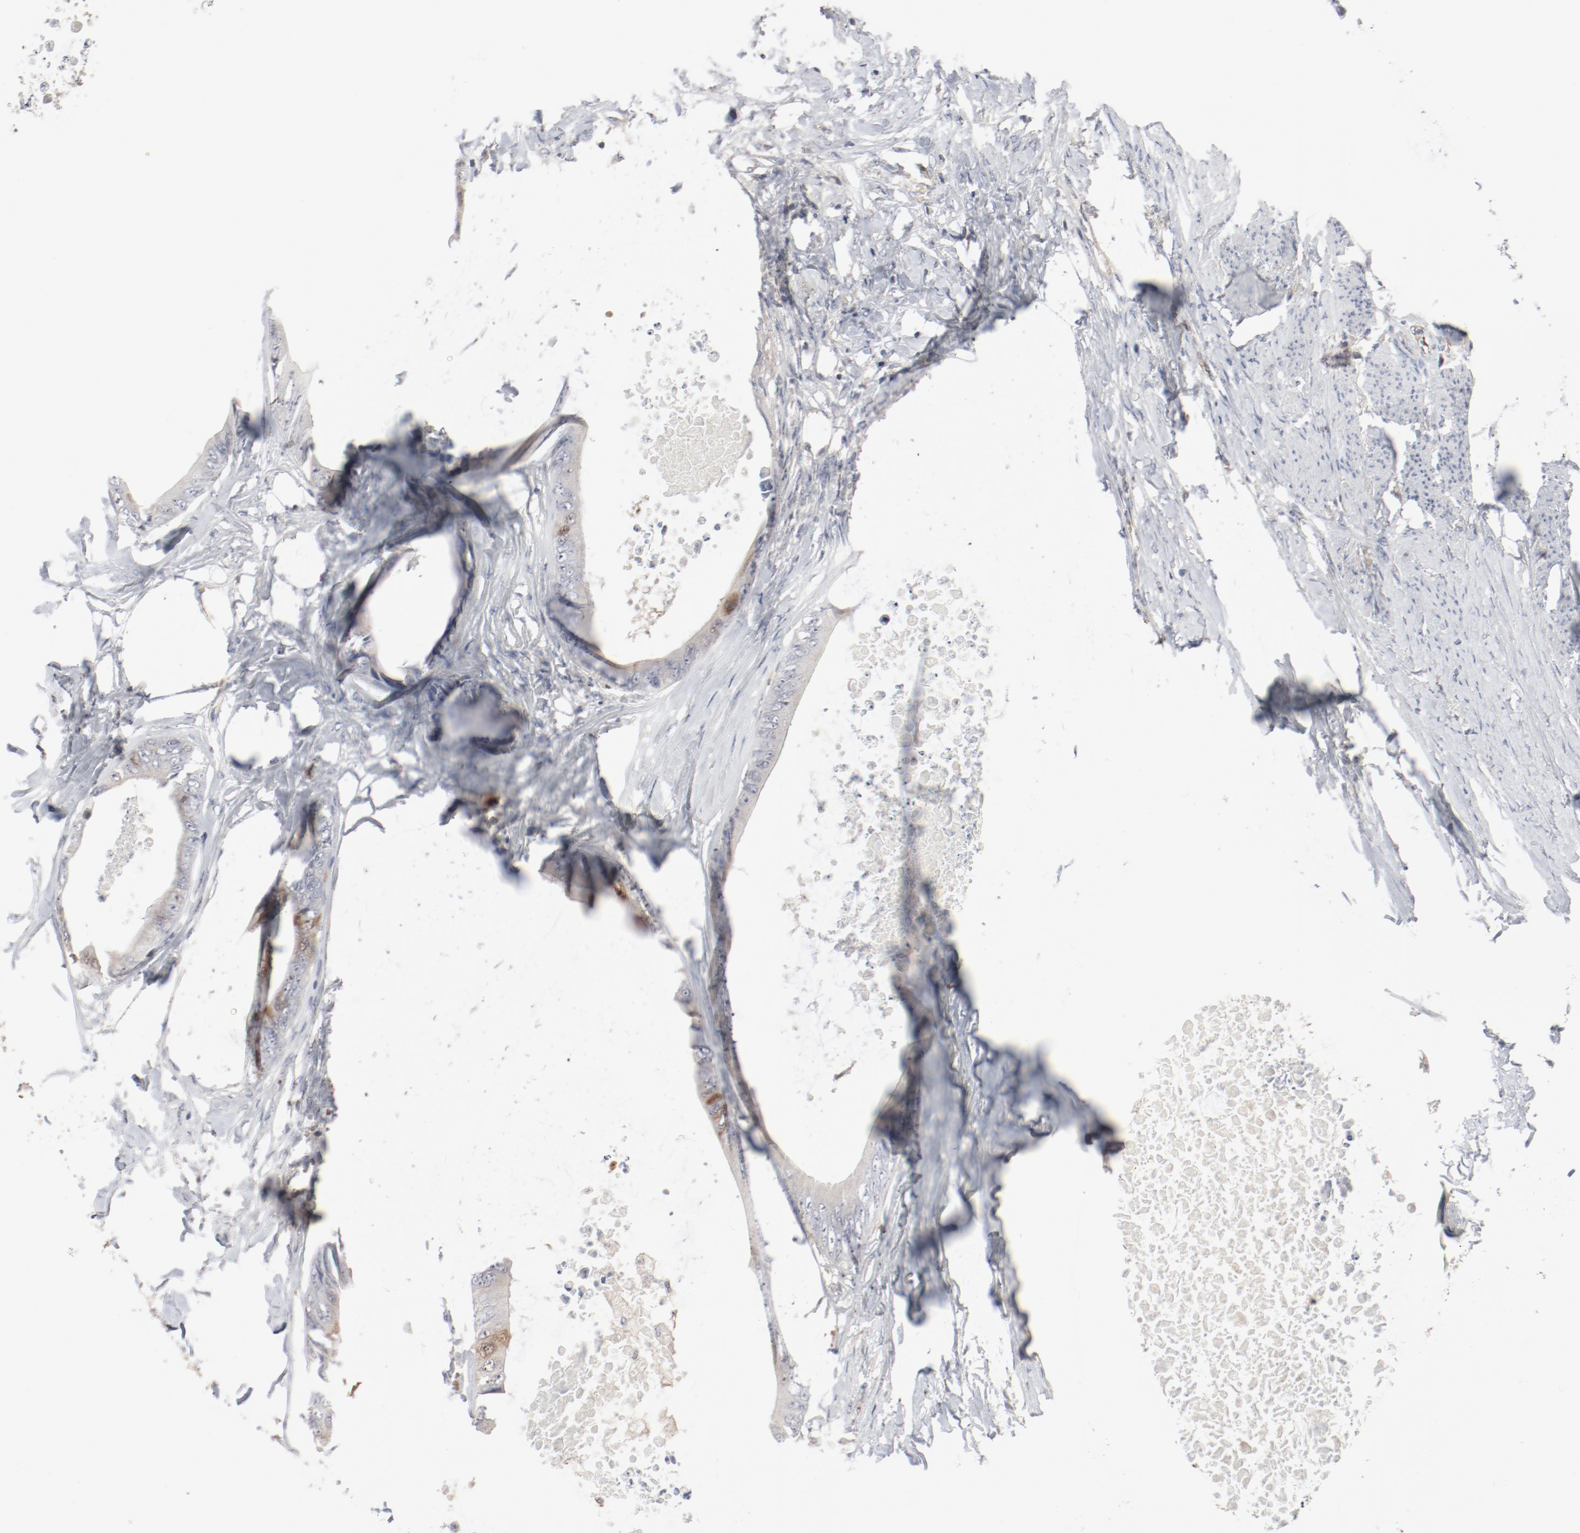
{"staining": {"intensity": "weak", "quantity": "<25%", "location": "cytoplasmic/membranous,nuclear"}, "tissue": "colorectal cancer", "cell_type": "Tumor cells", "image_type": "cancer", "snomed": [{"axis": "morphology", "description": "Normal tissue, NOS"}, {"axis": "morphology", "description": "Adenocarcinoma, NOS"}, {"axis": "topography", "description": "Rectum"}, {"axis": "topography", "description": "Peripheral nerve tissue"}], "caption": "Micrograph shows no significant protein expression in tumor cells of colorectal cancer. (DAB IHC with hematoxylin counter stain).", "gene": "CDK1", "patient": {"sex": "female", "age": 77}}